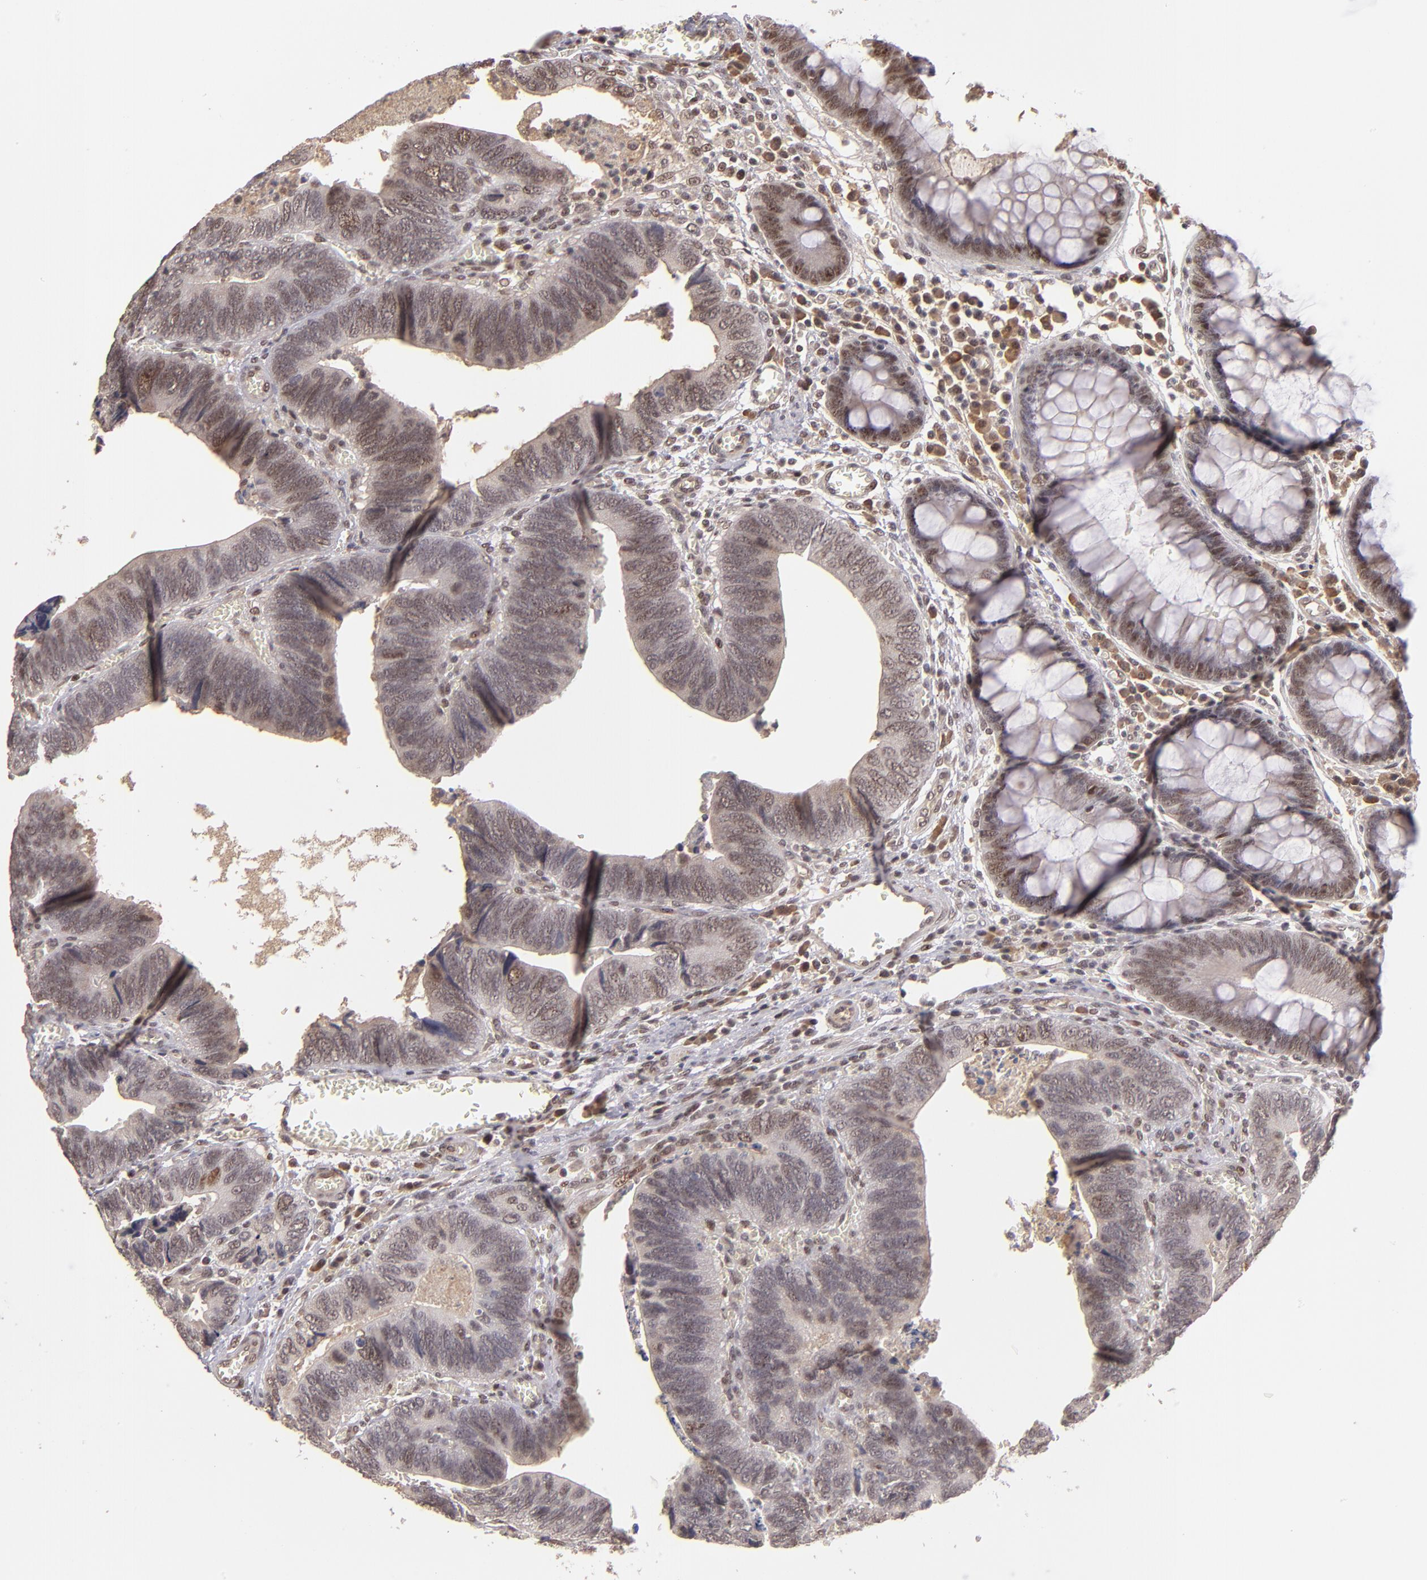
{"staining": {"intensity": "weak", "quantity": "25%-75%", "location": "nuclear"}, "tissue": "colorectal cancer", "cell_type": "Tumor cells", "image_type": "cancer", "snomed": [{"axis": "morphology", "description": "Adenocarcinoma, NOS"}, {"axis": "topography", "description": "Colon"}], "caption": "Colorectal cancer tissue shows weak nuclear staining in approximately 25%-75% of tumor cells, visualized by immunohistochemistry. Immunohistochemistry stains the protein in brown and the nuclei are stained blue.", "gene": "ABHD12B", "patient": {"sex": "male", "age": 72}}